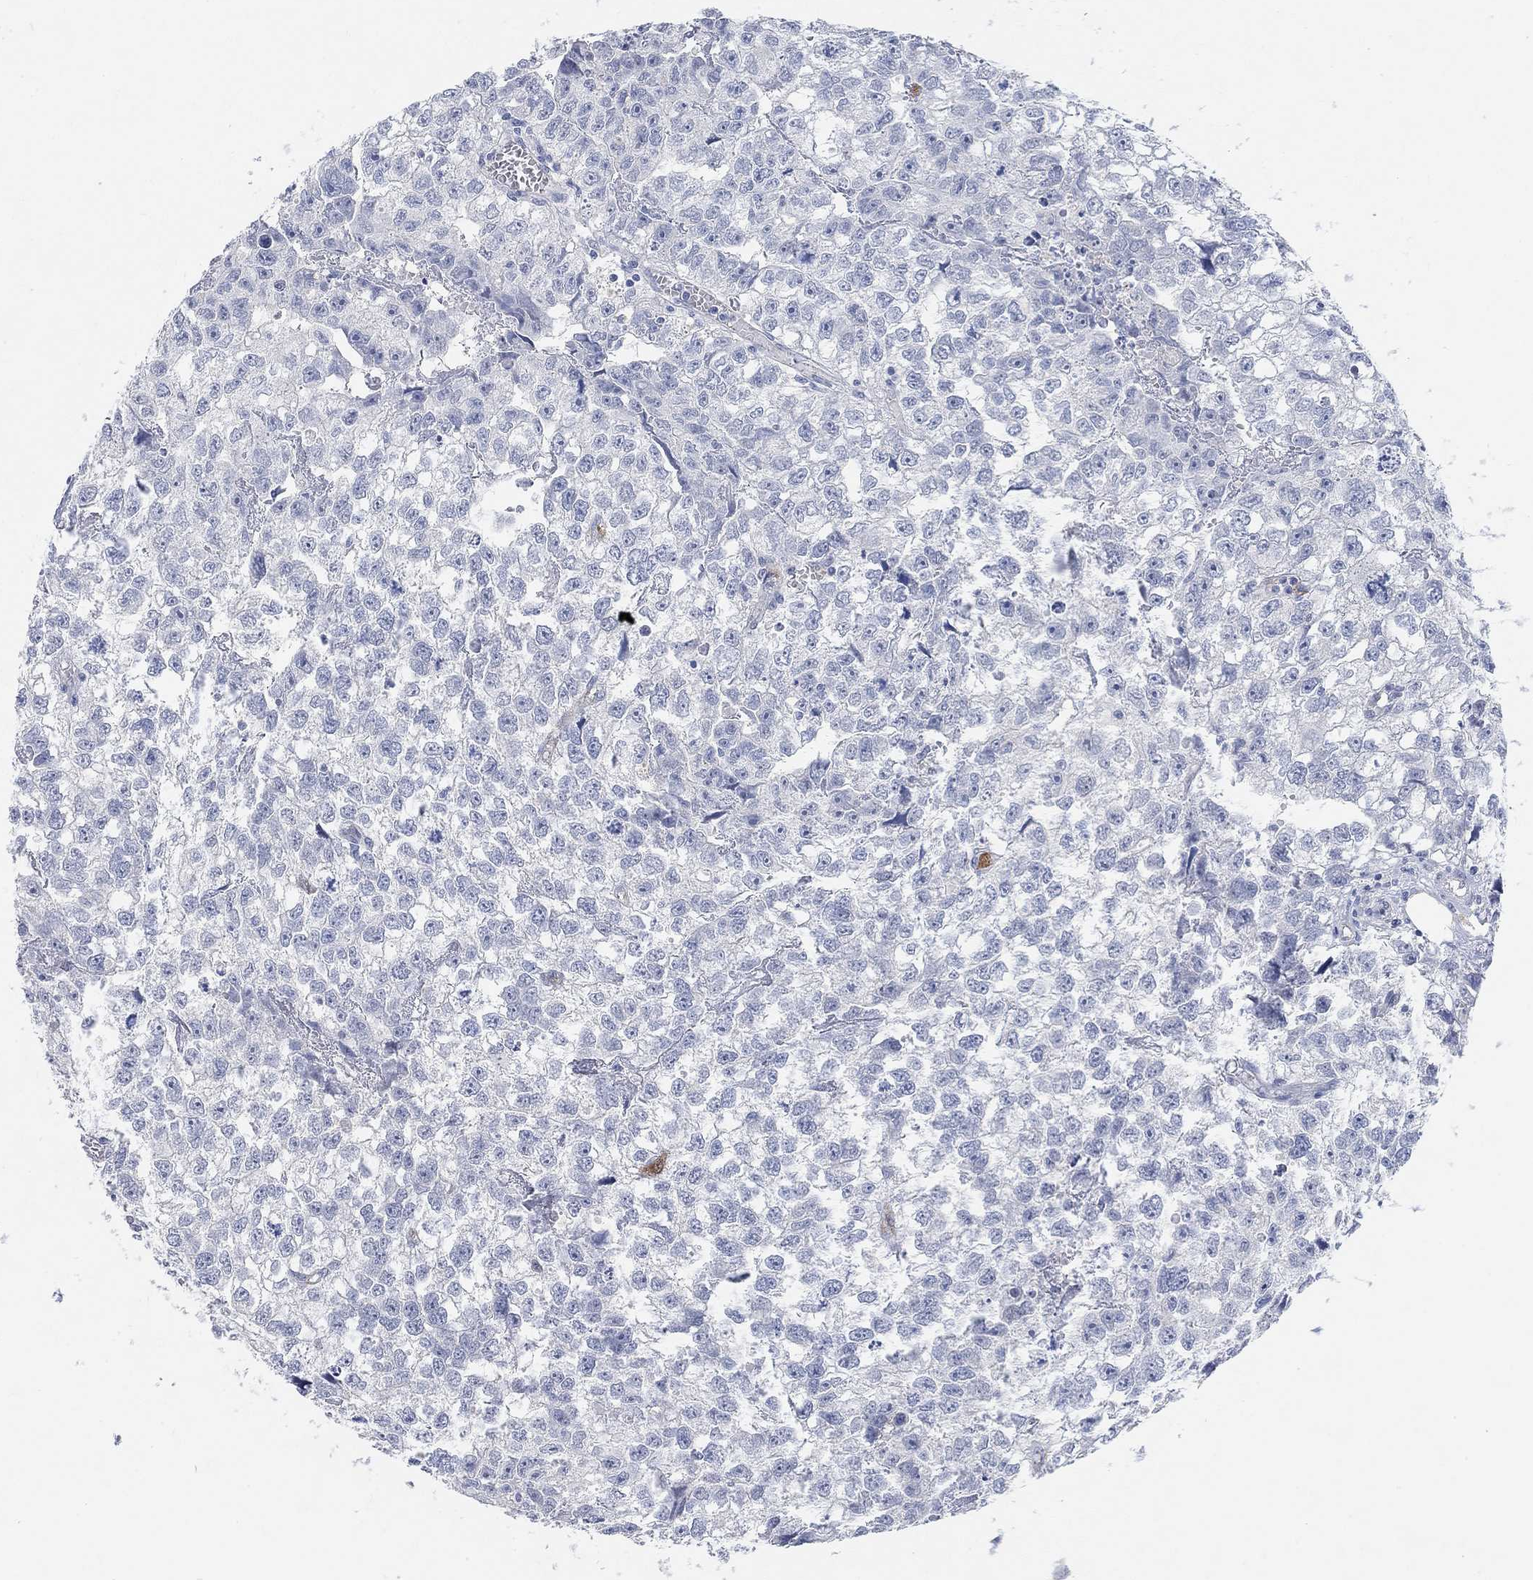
{"staining": {"intensity": "negative", "quantity": "none", "location": "none"}, "tissue": "testis cancer", "cell_type": "Tumor cells", "image_type": "cancer", "snomed": [{"axis": "morphology", "description": "Carcinoma, Embryonal, NOS"}, {"axis": "morphology", "description": "Teratoma, malignant, NOS"}, {"axis": "topography", "description": "Testis"}], "caption": "Immunohistochemical staining of human malignant teratoma (testis) demonstrates no significant positivity in tumor cells. (Stains: DAB (3,3'-diaminobenzidine) IHC with hematoxylin counter stain, Microscopy: brightfield microscopy at high magnification).", "gene": "VAT1L", "patient": {"sex": "male", "age": 44}}